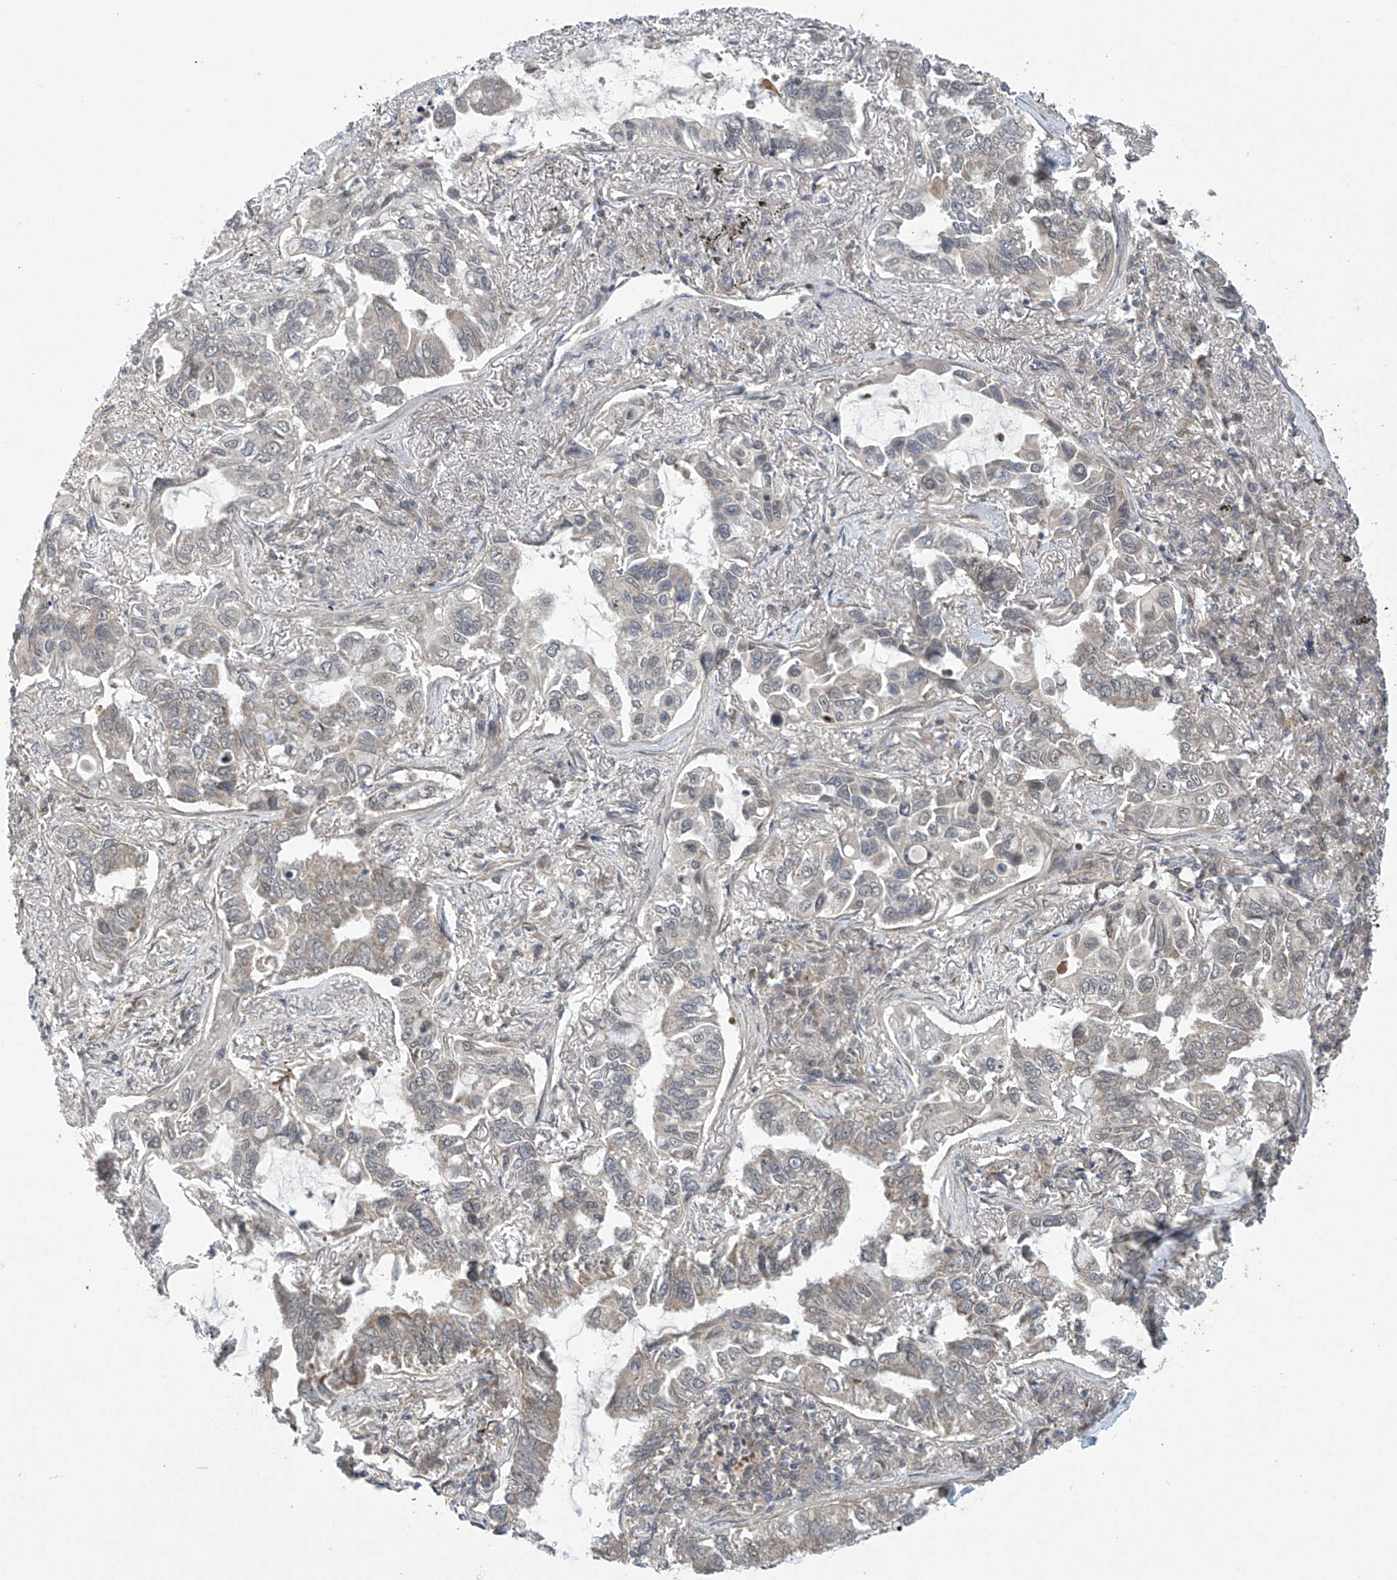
{"staining": {"intensity": "negative", "quantity": "none", "location": "none"}, "tissue": "lung cancer", "cell_type": "Tumor cells", "image_type": "cancer", "snomed": [{"axis": "morphology", "description": "Adenocarcinoma, NOS"}, {"axis": "topography", "description": "Lung"}], "caption": "Tumor cells show no significant staining in lung cancer.", "gene": "ABHD13", "patient": {"sex": "male", "age": 64}}